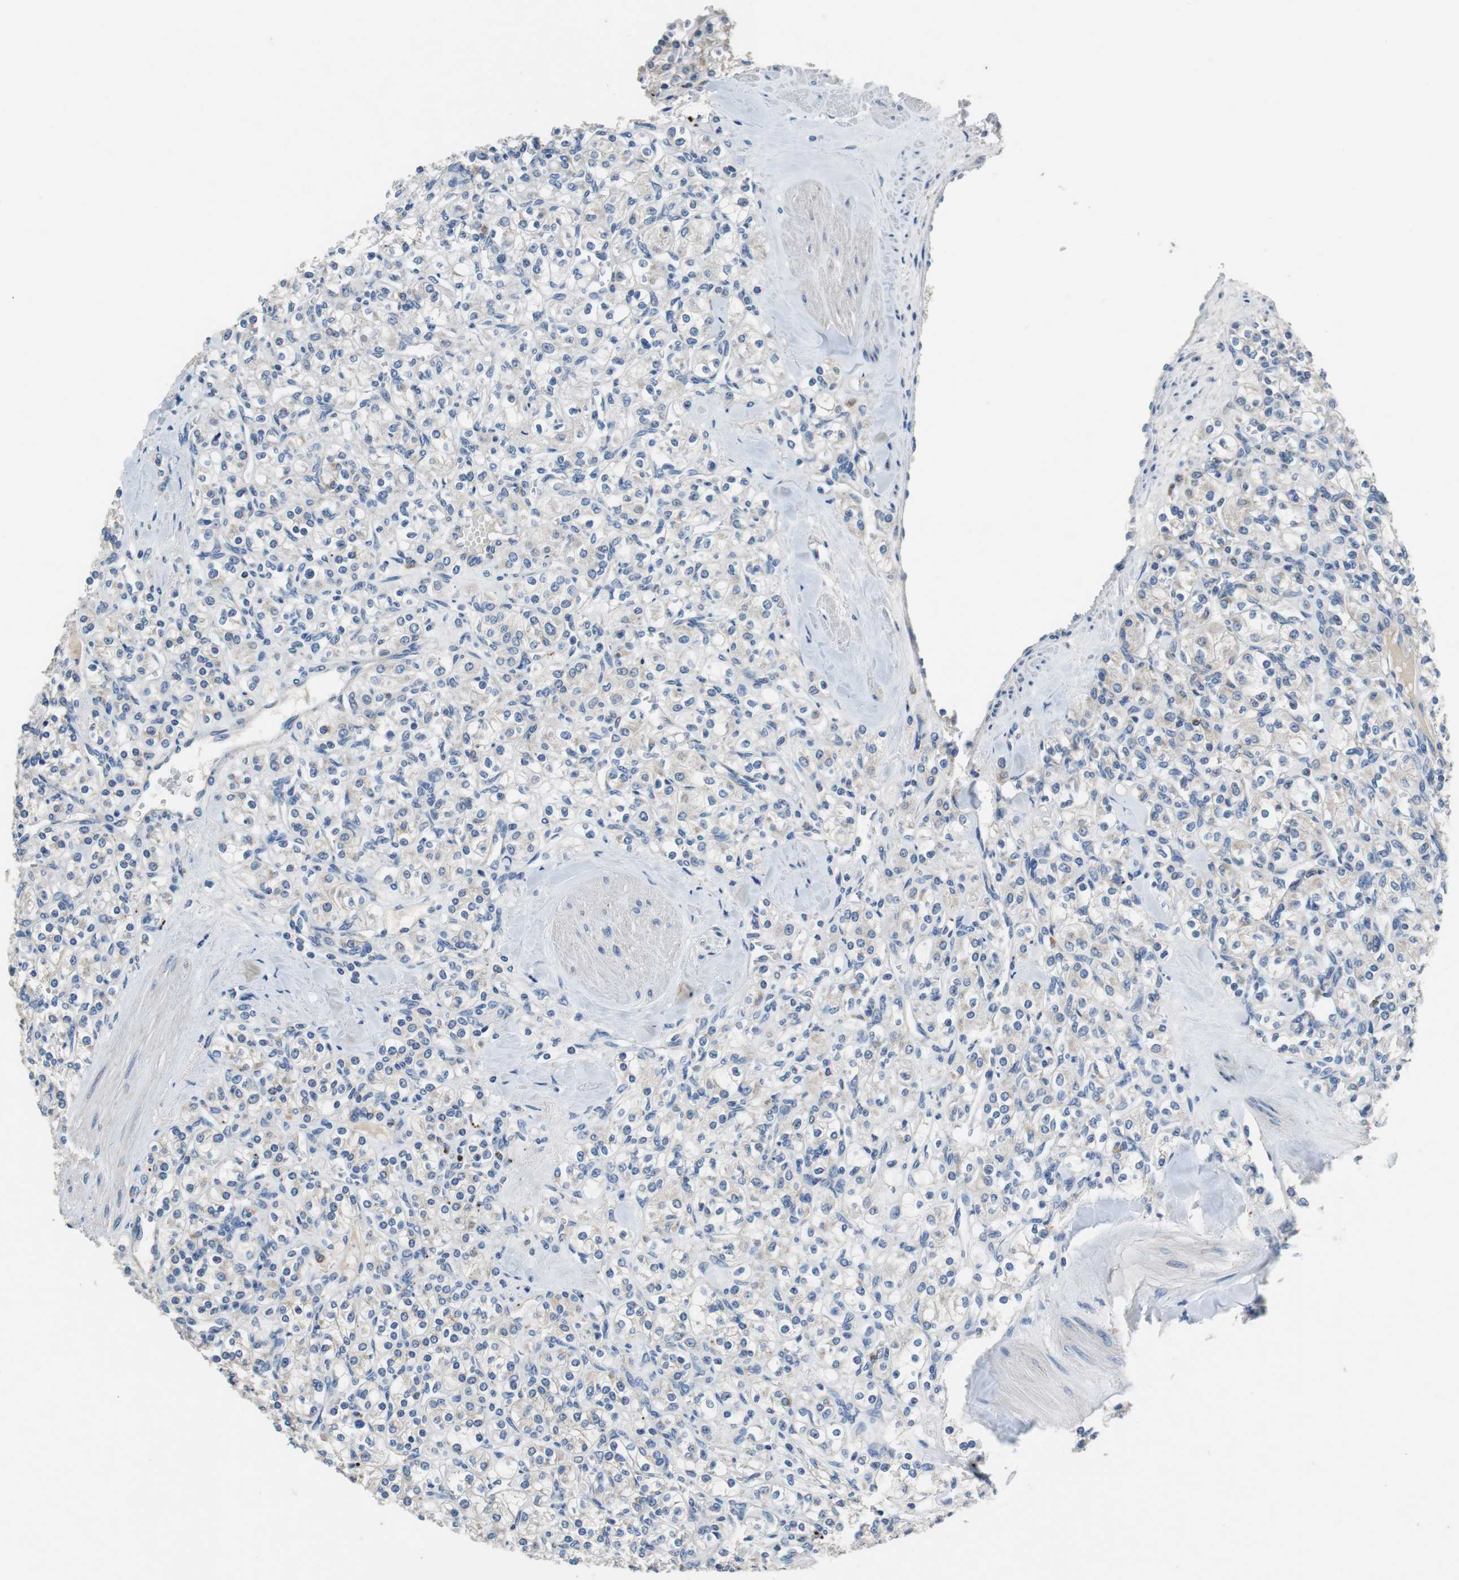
{"staining": {"intensity": "weak", "quantity": "25%-75%", "location": "cytoplasmic/membranous"}, "tissue": "renal cancer", "cell_type": "Tumor cells", "image_type": "cancer", "snomed": [{"axis": "morphology", "description": "Adenocarcinoma, NOS"}, {"axis": "topography", "description": "Kidney"}], "caption": "Renal cancer (adenocarcinoma) stained with a protein marker shows weak staining in tumor cells.", "gene": "NLGN1", "patient": {"sex": "male", "age": 77}}